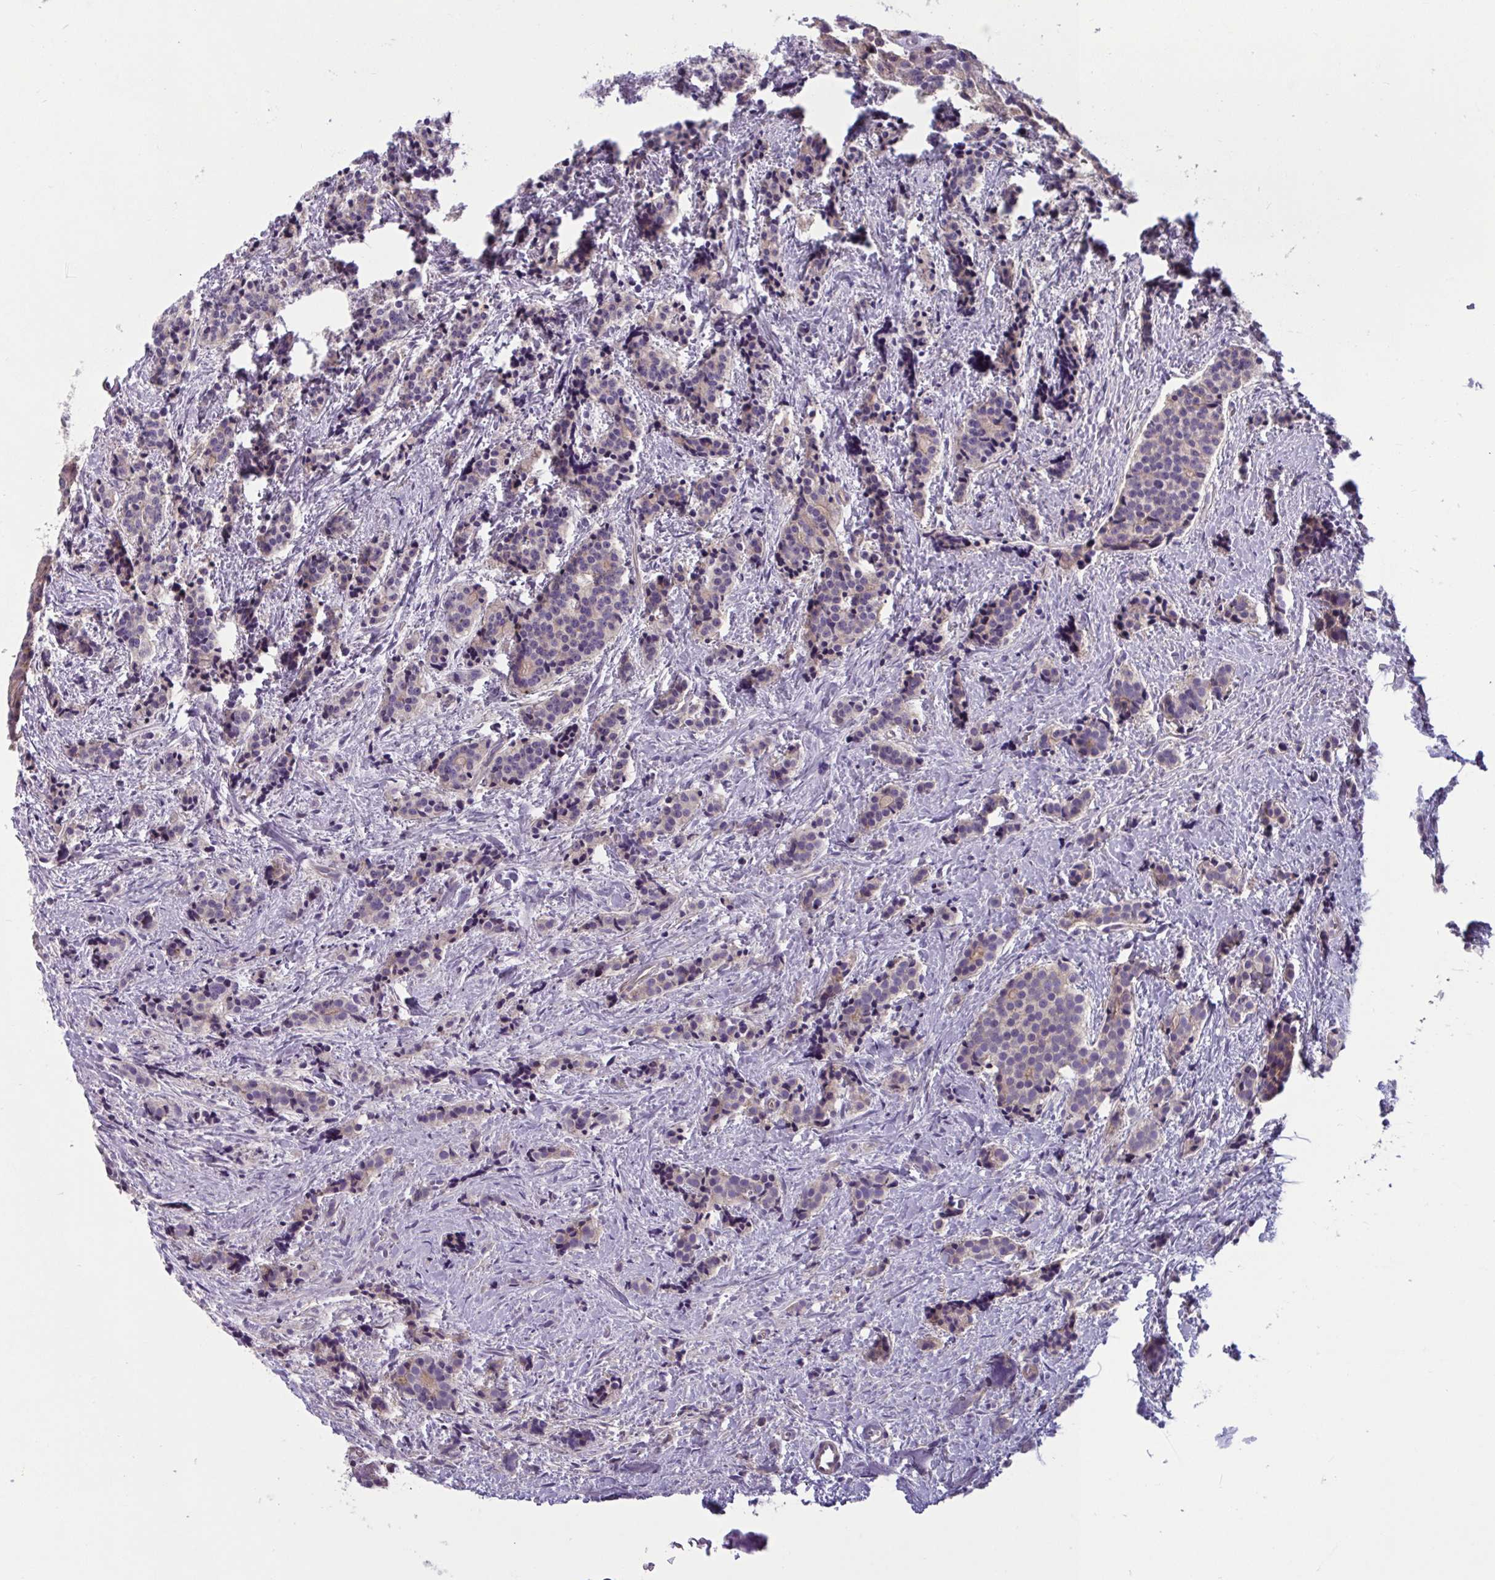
{"staining": {"intensity": "weak", "quantity": "<25%", "location": "cytoplasmic/membranous"}, "tissue": "carcinoid", "cell_type": "Tumor cells", "image_type": "cancer", "snomed": [{"axis": "morphology", "description": "Carcinoid, malignant, NOS"}, {"axis": "topography", "description": "Small intestine"}], "caption": "IHC histopathology image of neoplastic tissue: carcinoid stained with DAB (3,3'-diaminobenzidine) demonstrates no significant protein staining in tumor cells.", "gene": "TTC7B", "patient": {"sex": "female", "age": 73}}